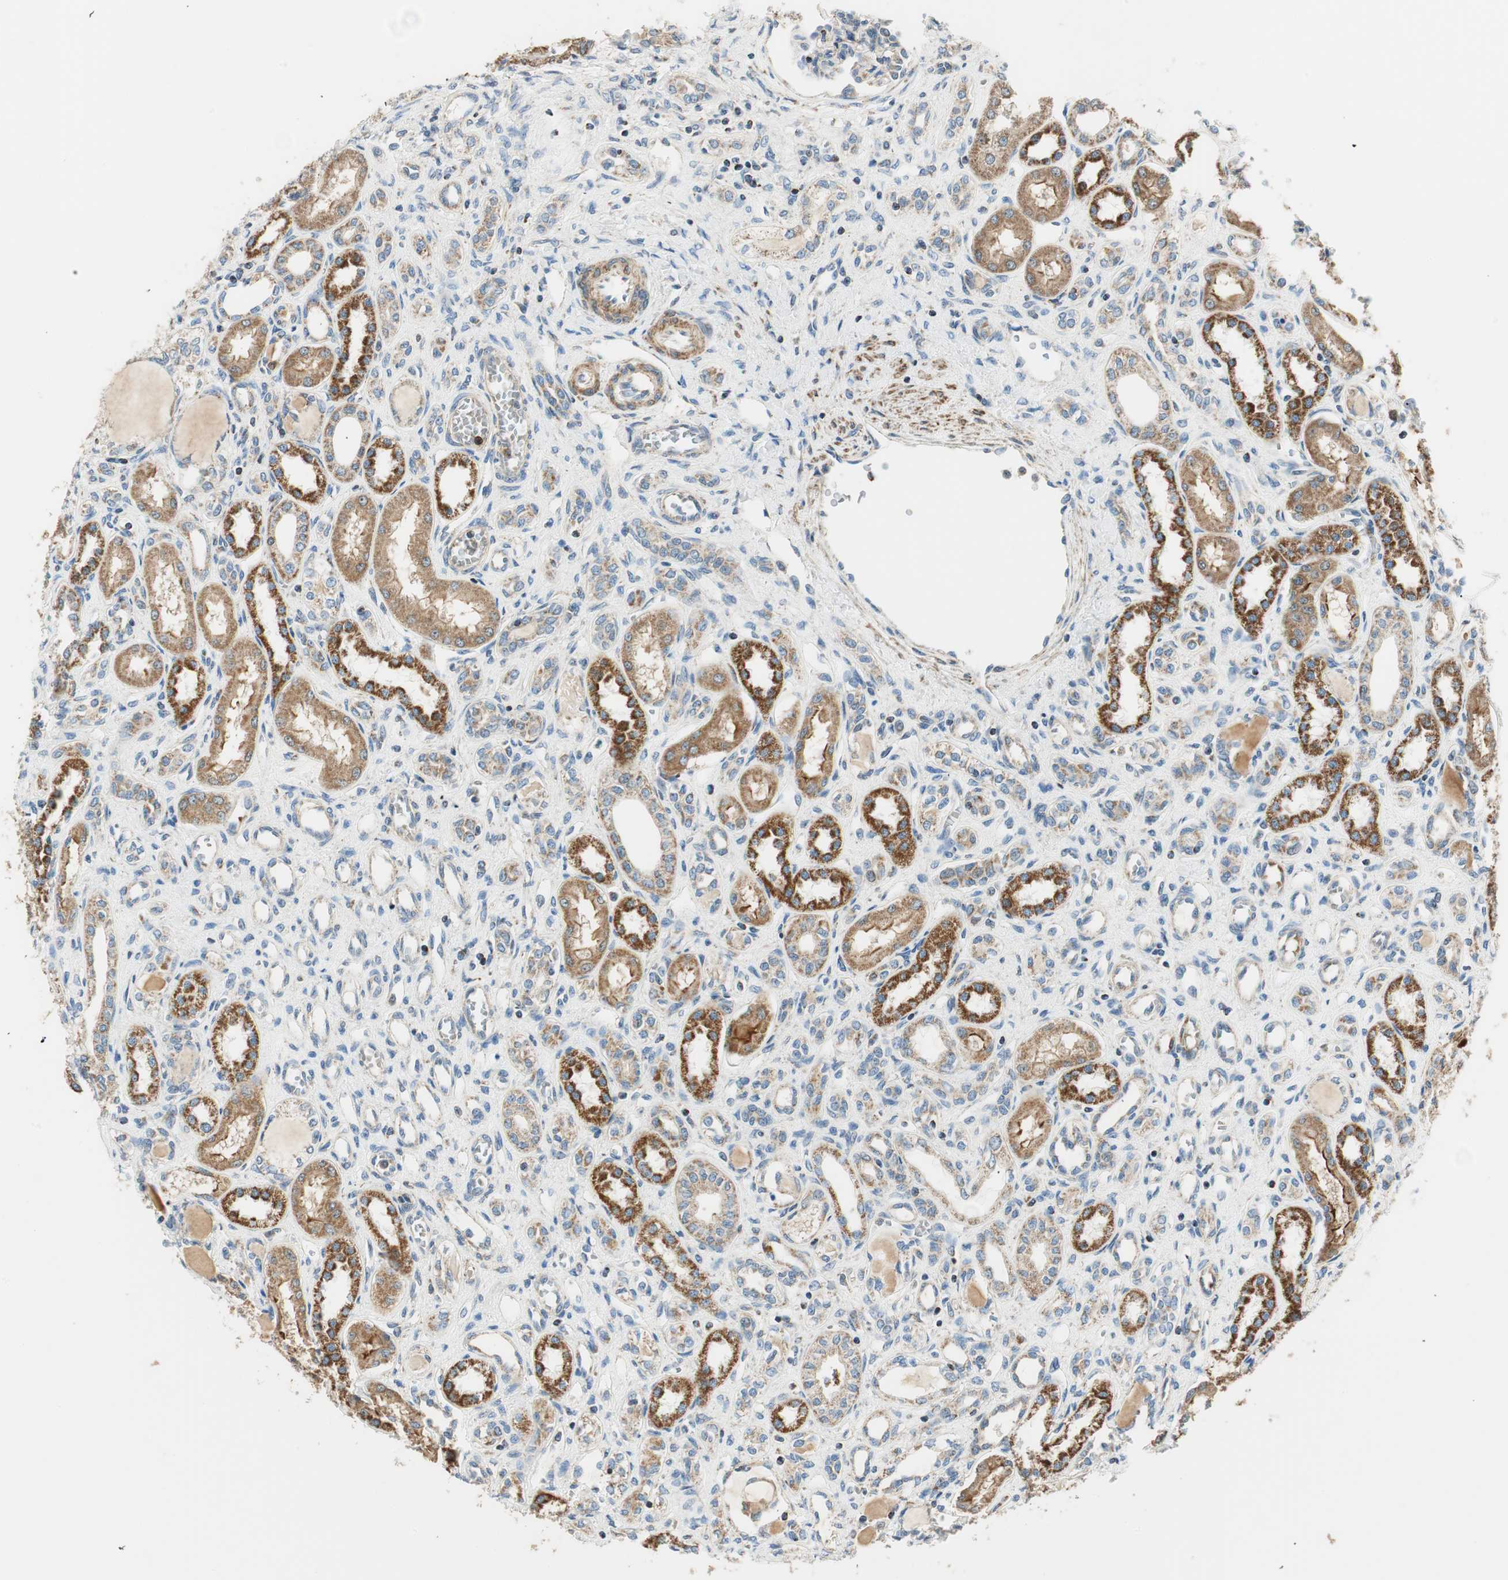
{"staining": {"intensity": "negative", "quantity": "none", "location": "none"}, "tissue": "kidney", "cell_type": "Cells in glomeruli", "image_type": "normal", "snomed": [{"axis": "morphology", "description": "Normal tissue, NOS"}, {"axis": "topography", "description": "Kidney"}], "caption": "An IHC image of normal kidney is shown. There is no staining in cells in glomeruli of kidney. (DAB (3,3'-diaminobenzidine) immunohistochemistry visualized using brightfield microscopy, high magnification).", "gene": "RORB", "patient": {"sex": "male", "age": 7}}